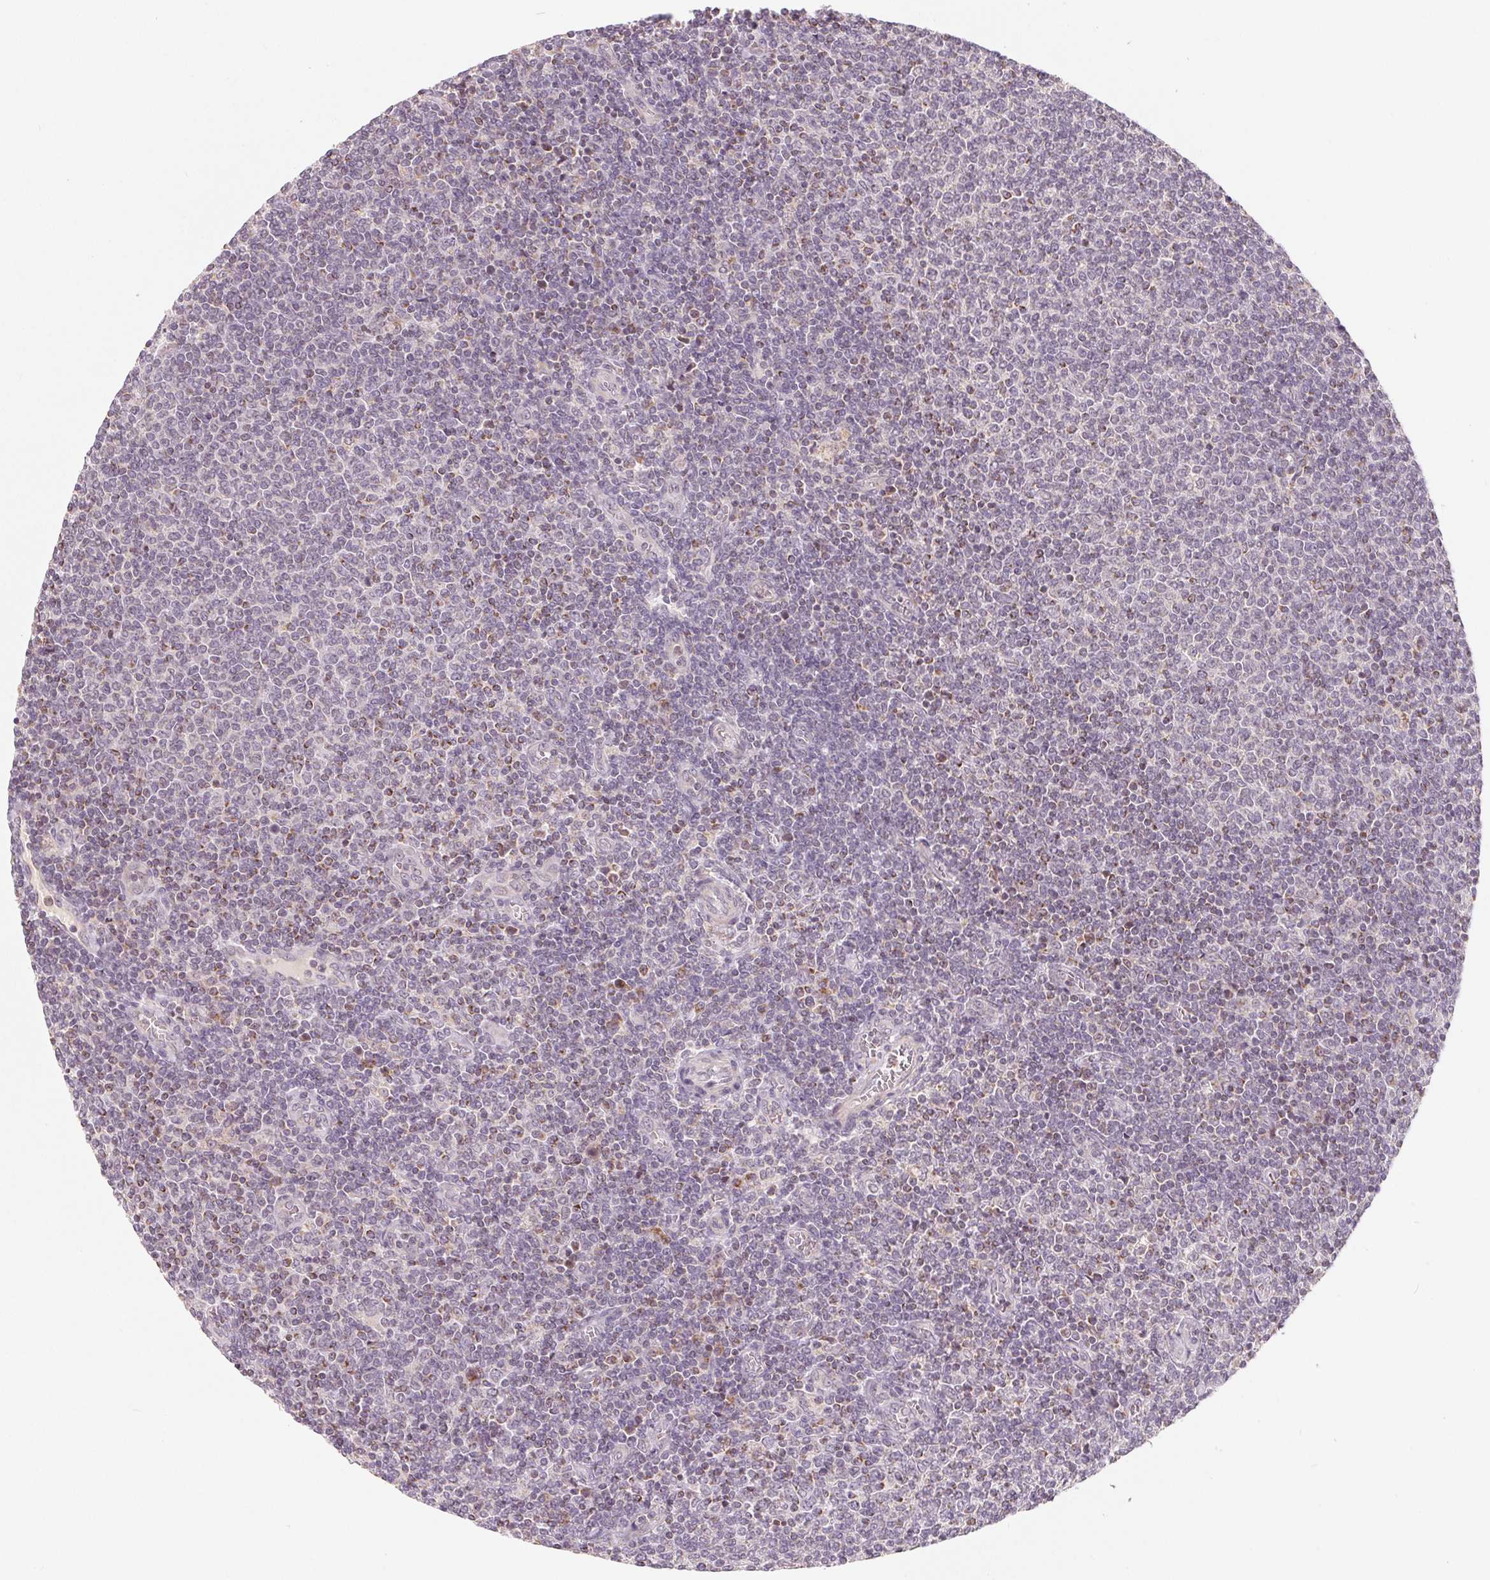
{"staining": {"intensity": "weak", "quantity": "<25%", "location": "cytoplasmic/membranous"}, "tissue": "lymphoma", "cell_type": "Tumor cells", "image_type": "cancer", "snomed": [{"axis": "morphology", "description": "Malignant lymphoma, non-Hodgkin's type, Low grade"}, {"axis": "topography", "description": "Lymph node"}], "caption": "High power microscopy histopathology image of an immunohistochemistry photomicrograph of lymphoma, revealing no significant expression in tumor cells.", "gene": "GHITM", "patient": {"sex": "male", "age": 52}}